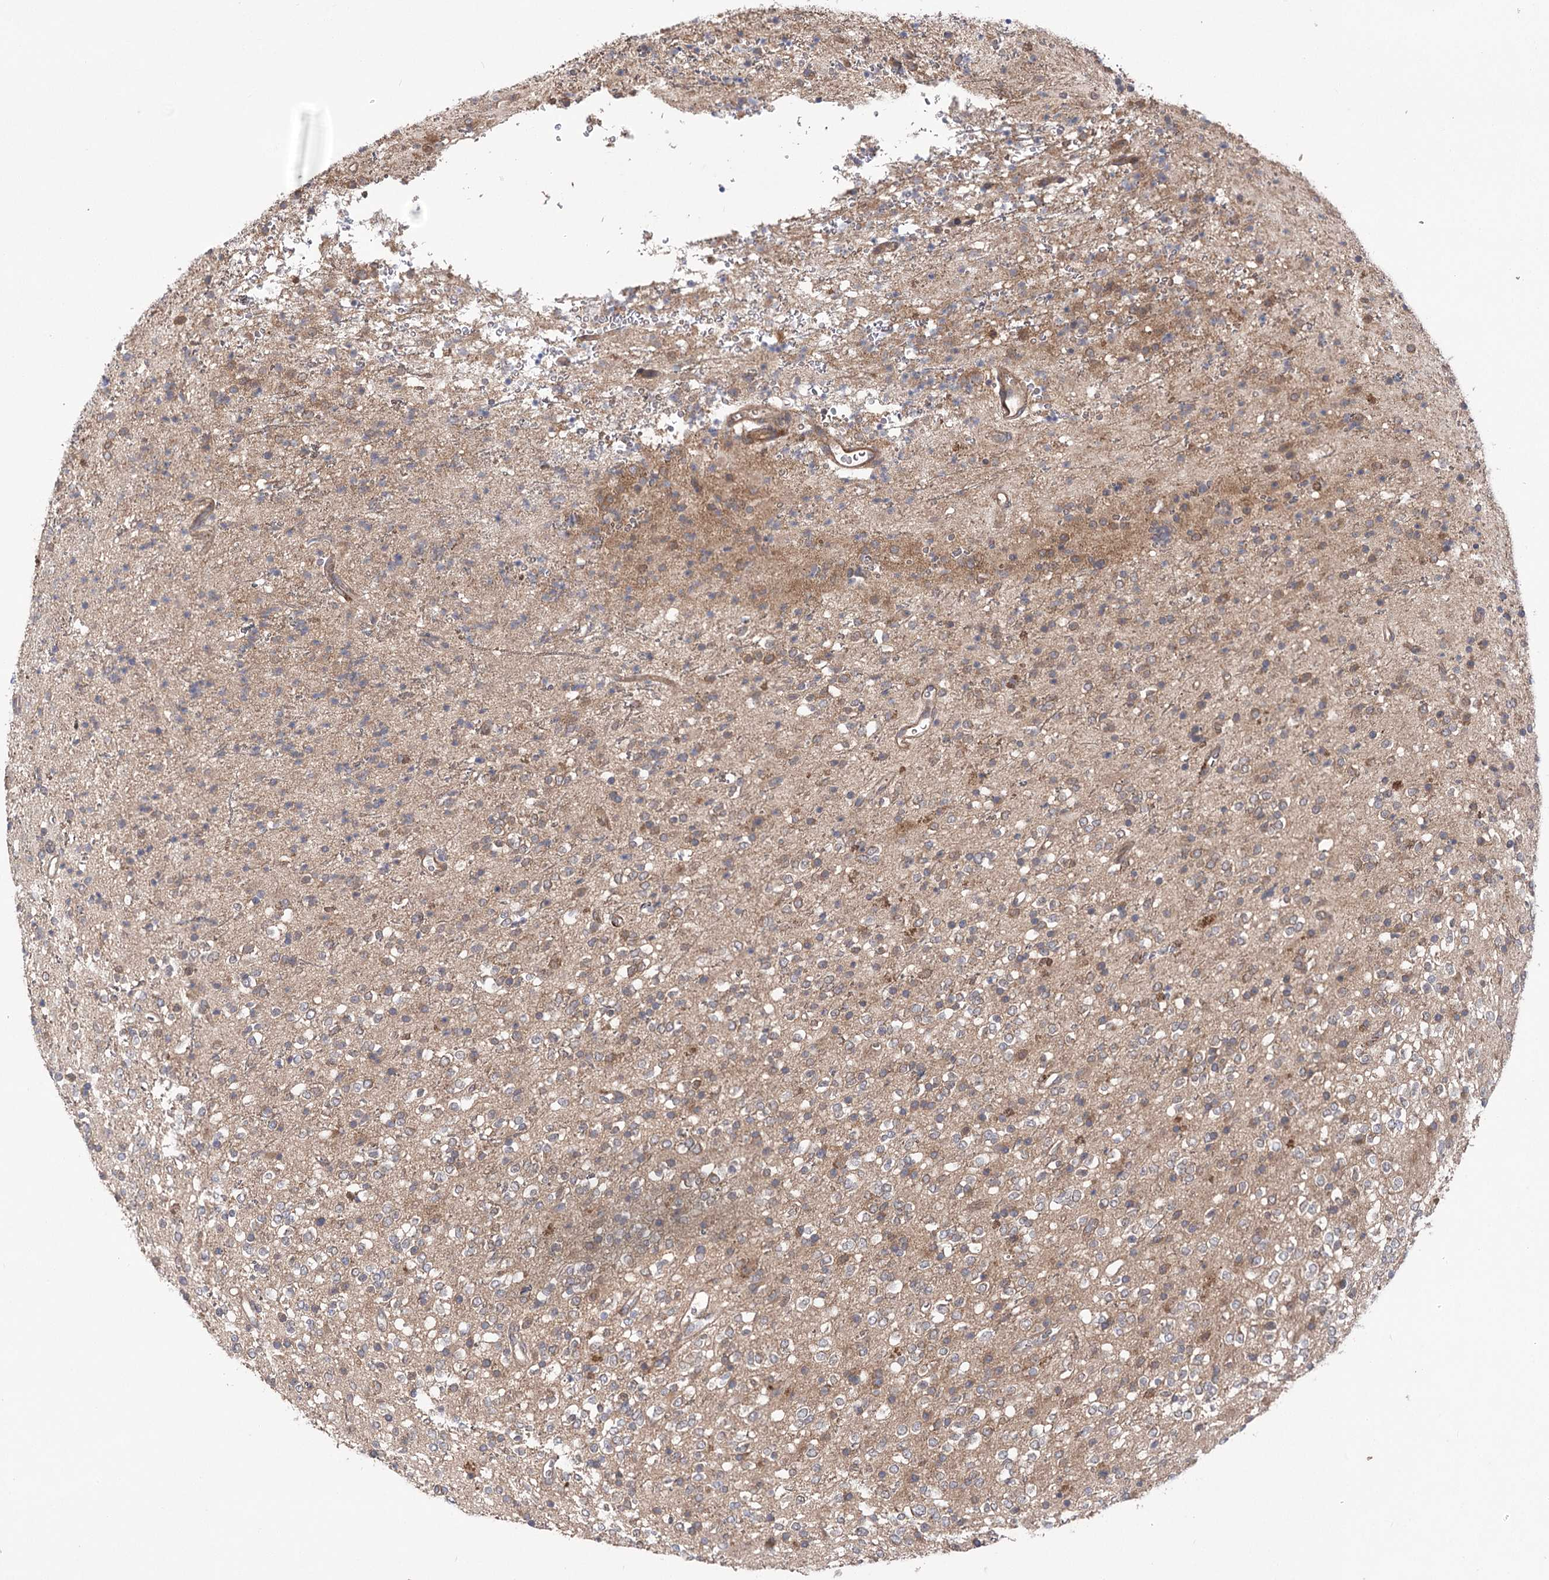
{"staining": {"intensity": "negative", "quantity": "none", "location": "none"}, "tissue": "glioma", "cell_type": "Tumor cells", "image_type": "cancer", "snomed": [{"axis": "morphology", "description": "Glioma, malignant, High grade"}, {"axis": "topography", "description": "Brain"}], "caption": "Immunohistochemical staining of glioma demonstrates no significant staining in tumor cells.", "gene": "VPS37B", "patient": {"sex": "male", "age": 34}}